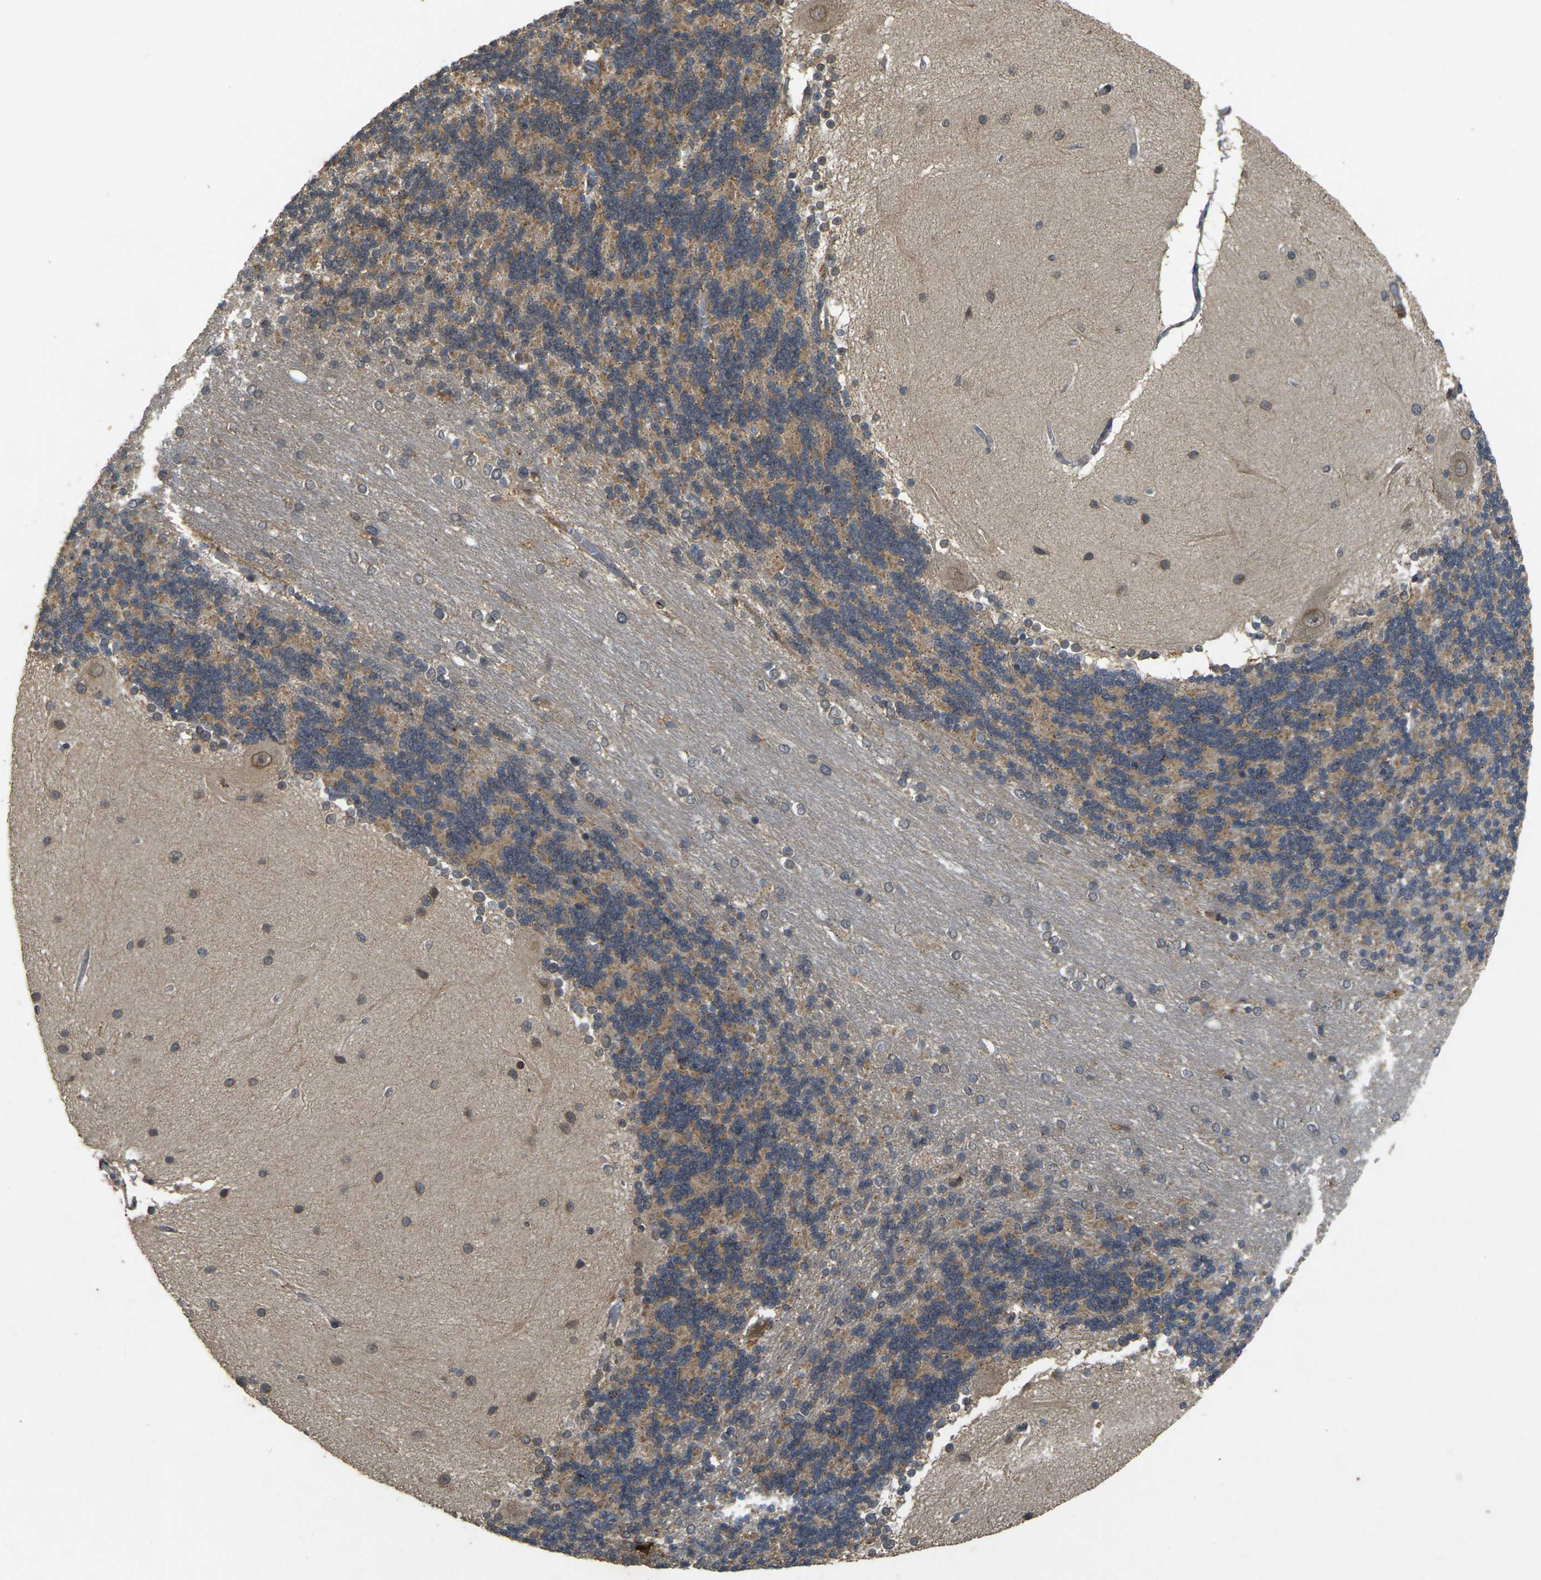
{"staining": {"intensity": "moderate", "quantity": ">75%", "location": "cytoplasmic/membranous"}, "tissue": "cerebellum", "cell_type": "Cells in granular layer", "image_type": "normal", "snomed": [{"axis": "morphology", "description": "Normal tissue, NOS"}, {"axis": "topography", "description": "Cerebellum"}], "caption": "Immunohistochemical staining of normal human cerebellum shows >75% levels of moderate cytoplasmic/membranous protein expression in approximately >75% of cells in granular layer.", "gene": "ERN1", "patient": {"sex": "female", "age": 54}}